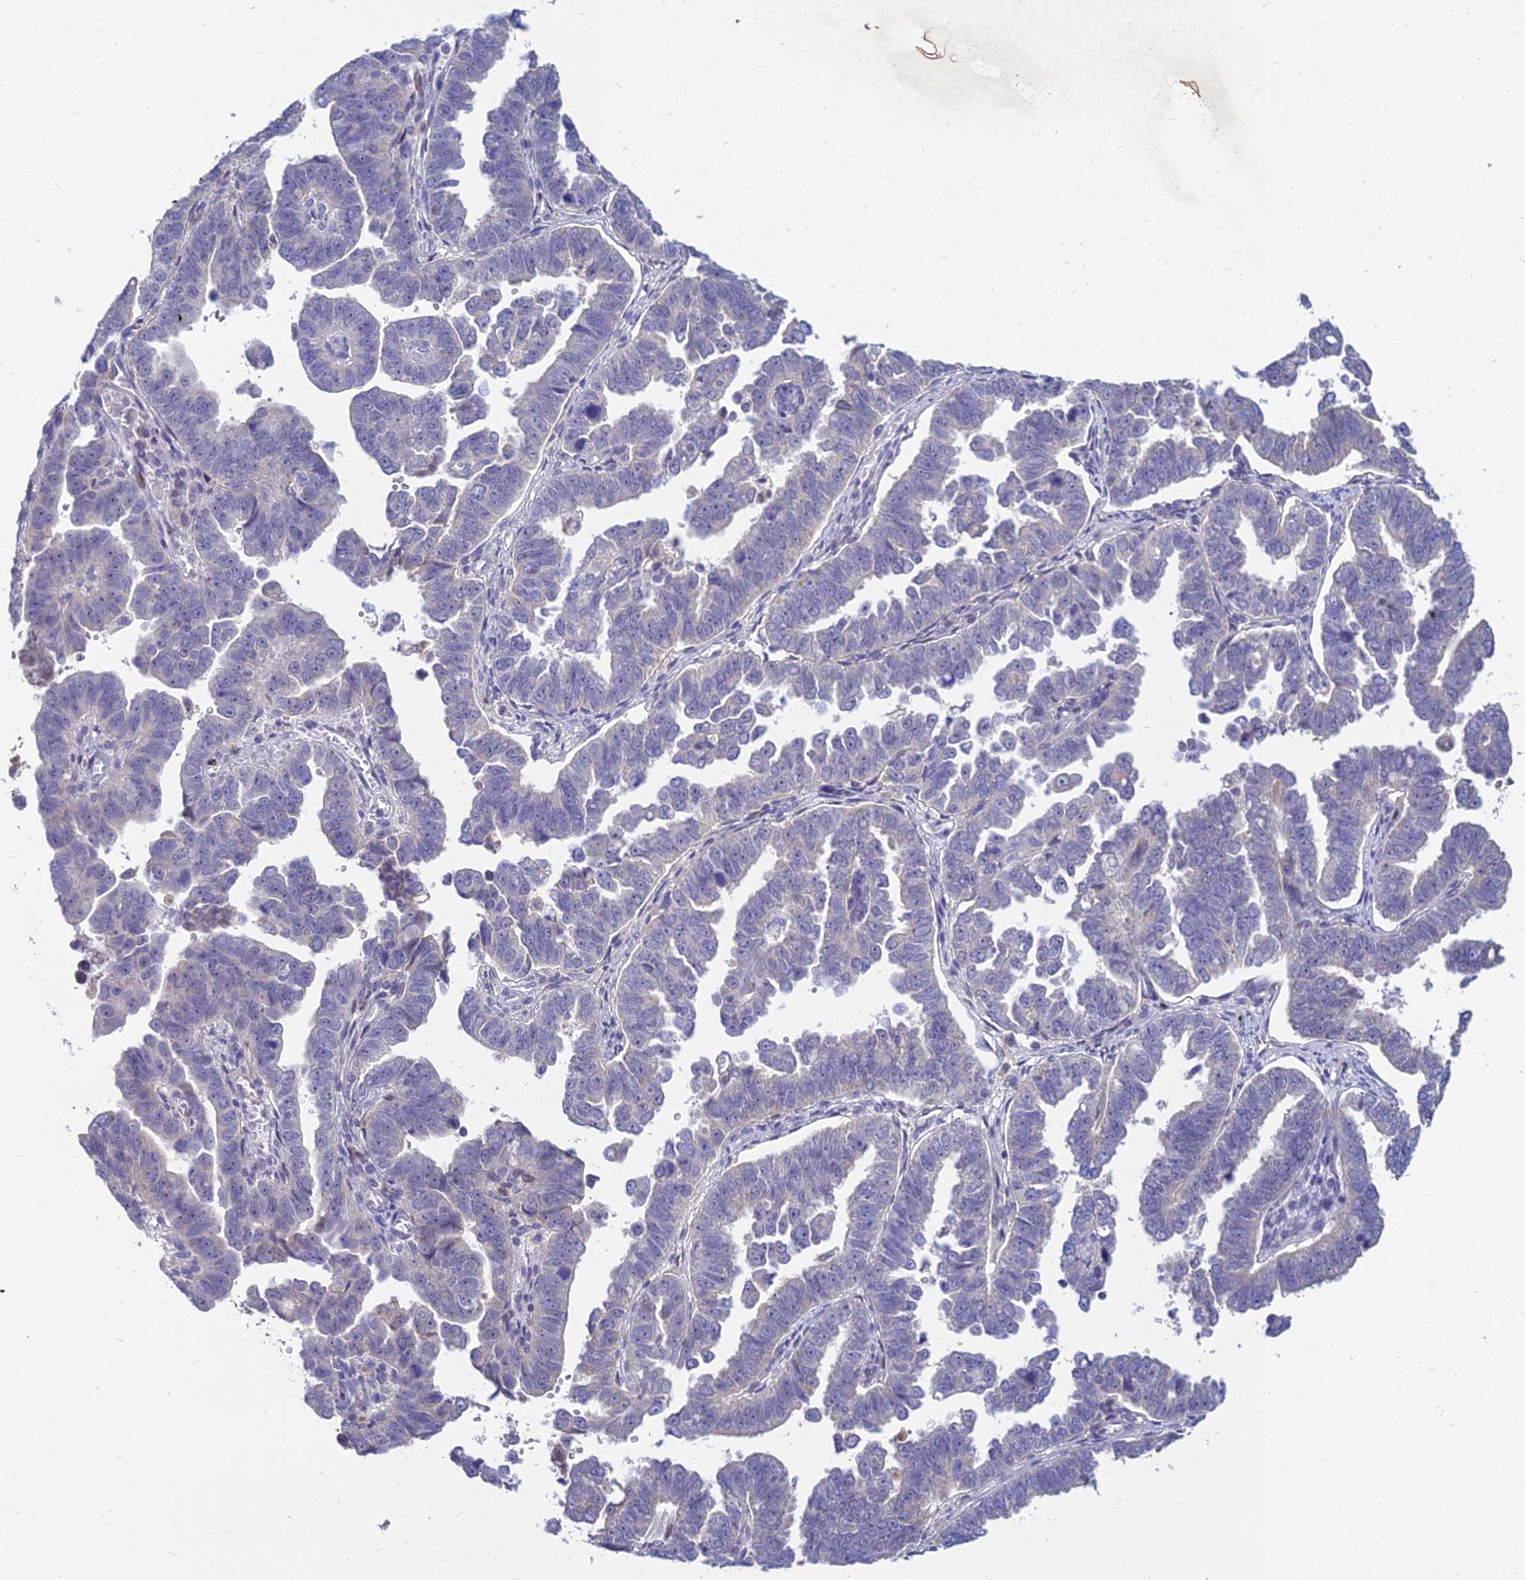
{"staining": {"intensity": "negative", "quantity": "none", "location": "none"}, "tissue": "endometrial cancer", "cell_type": "Tumor cells", "image_type": "cancer", "snomed": [{"axis": "morphology", "description": "Adenocarcinoma, NOS"}, {"axis": "topography", "description": "Endometrium"}], "caption": "This is a image of immunohistochemistry staining of endometrial cancer, which shows no positivity in tumor cells. (DAB immunohistochemistry, high magnification).", "gene": "GOLGA6D", "patient": {"sex": "female", "age": 75}}